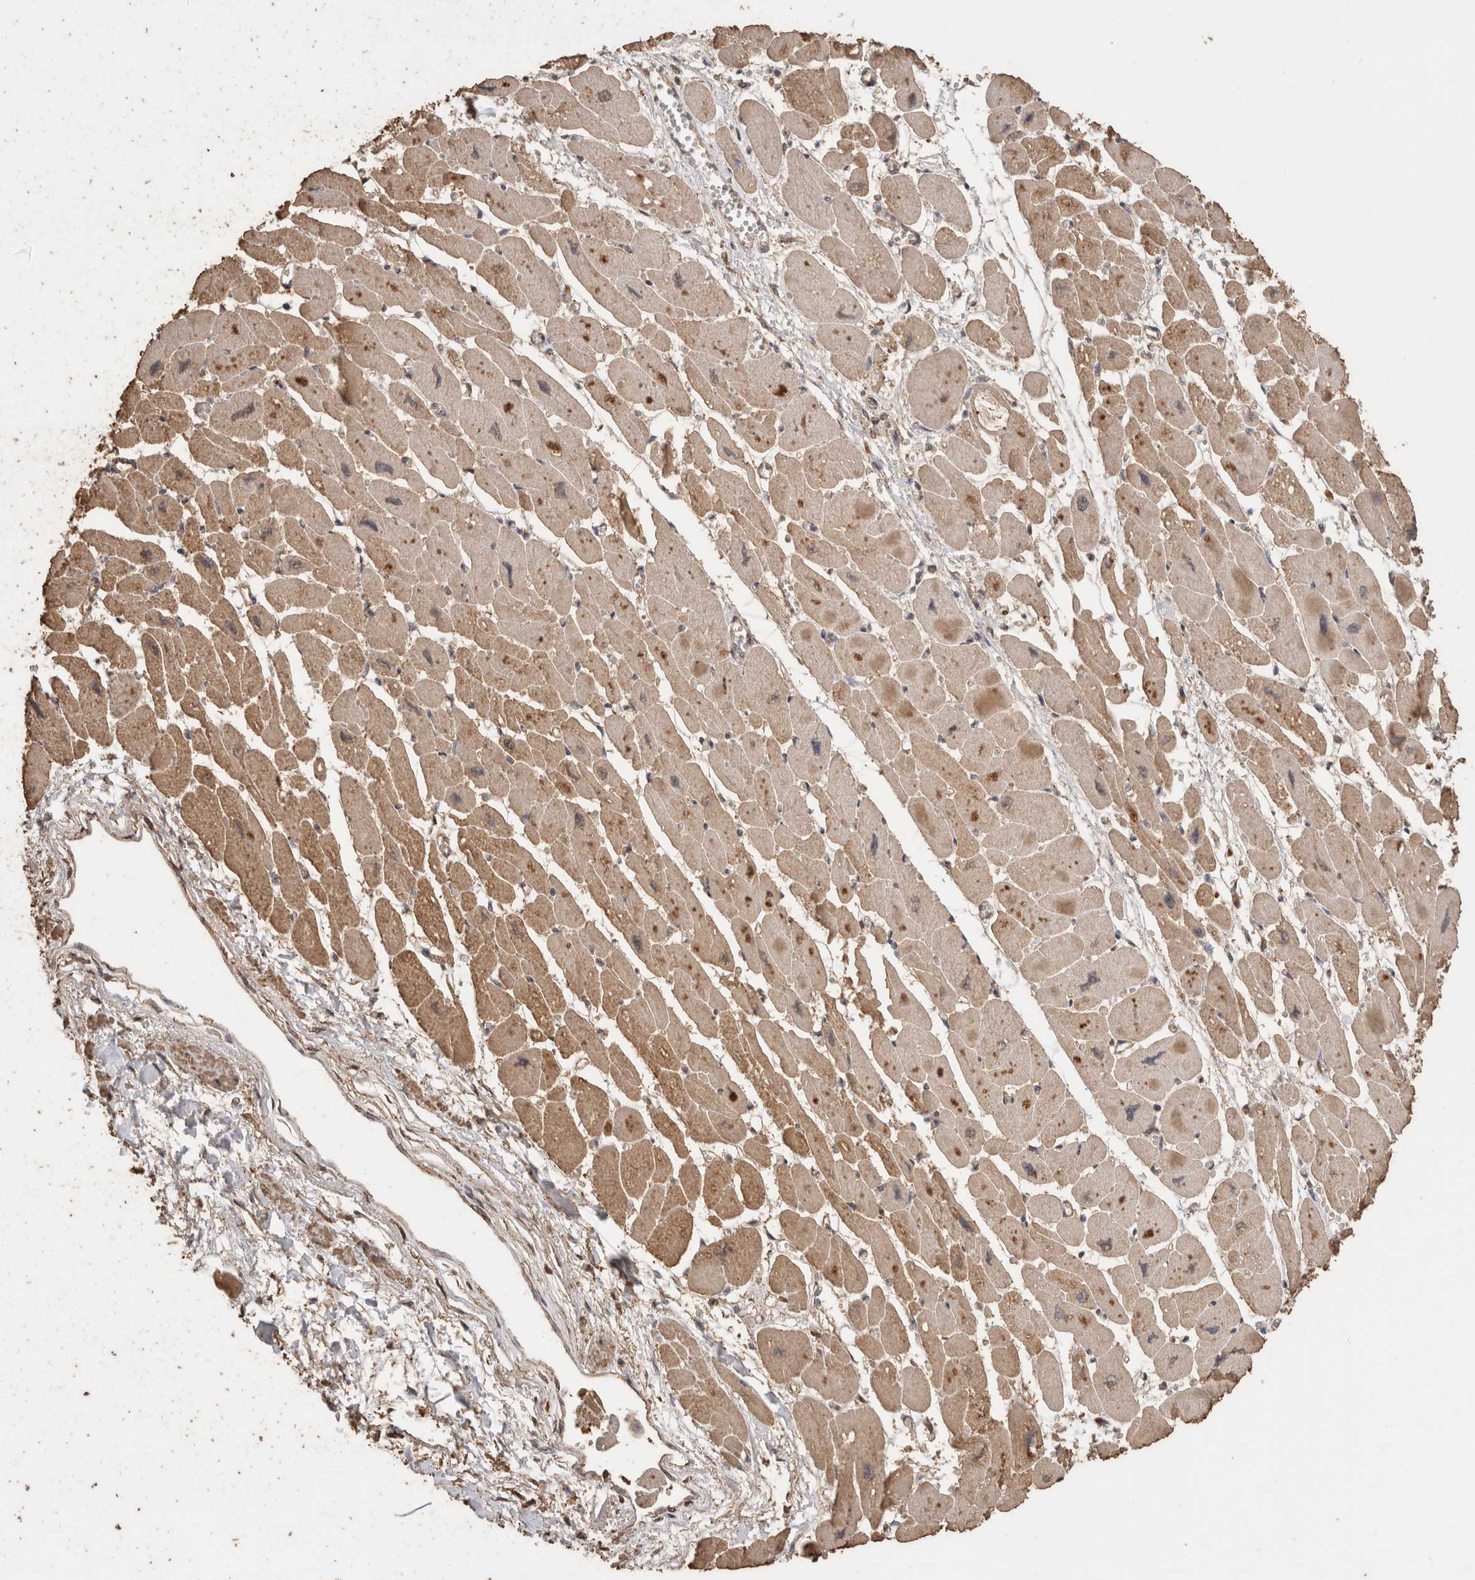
{"staining": {"intensity": "moderate", "quantity": ">75%", "location": "cytoplasmic/membranous"}, "tissue": "heart muscle", "cell_type": "Cardiomyocytes", "image_type": "normal", "snomed": [{"axis": "morphology", "description": "Normal tissue, NOS"}, {"axis": "topography", "description": "Heart"}], "caption": "A brown stain labels moderate cytoplasmic/membranous positivity of a protein in cardiomyocytes of benign heart muscle.", "gene": "CX3CL1", "patient": {"sex": "female", "age": 54}}